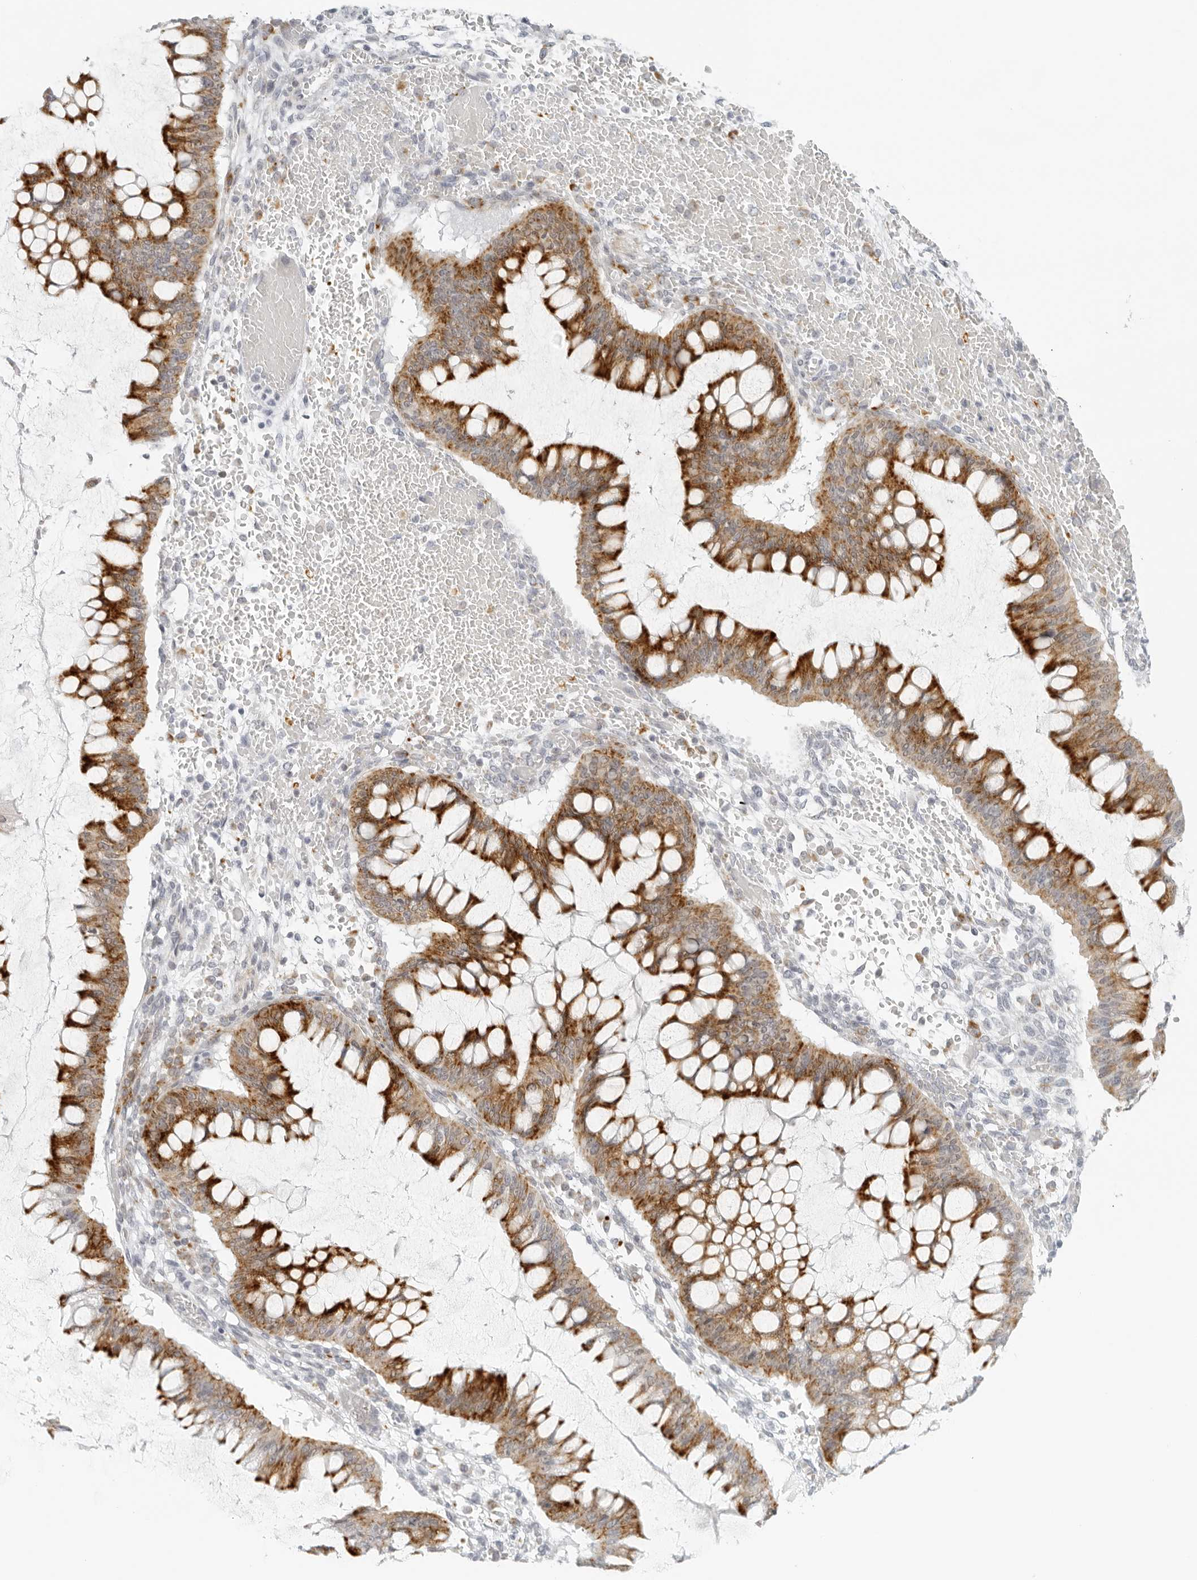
{"staining": {"intensity": "moderate", "quantity": ">75%", "location": "cytoplasmic/membranous"}, "tissue": "ovarian cancer", "cell_type": "Tumor cells", "image_type": "cancer", "snomed": [{"axis": "morphology", "description": "Cystadenocarcinoma, mucinous, NOS"}, {"axis": "topography", "description": "Ovary"}], "caption": "DAB immunohistochemical staining of human ovarian mucinous cystadenocarcinoma displays moderate cytoplasmic/membranous protein expression in approximately >75% of tumor cells.", "gene": "RPS6KC1", "patient": {"sex": "female", "age": 73}}